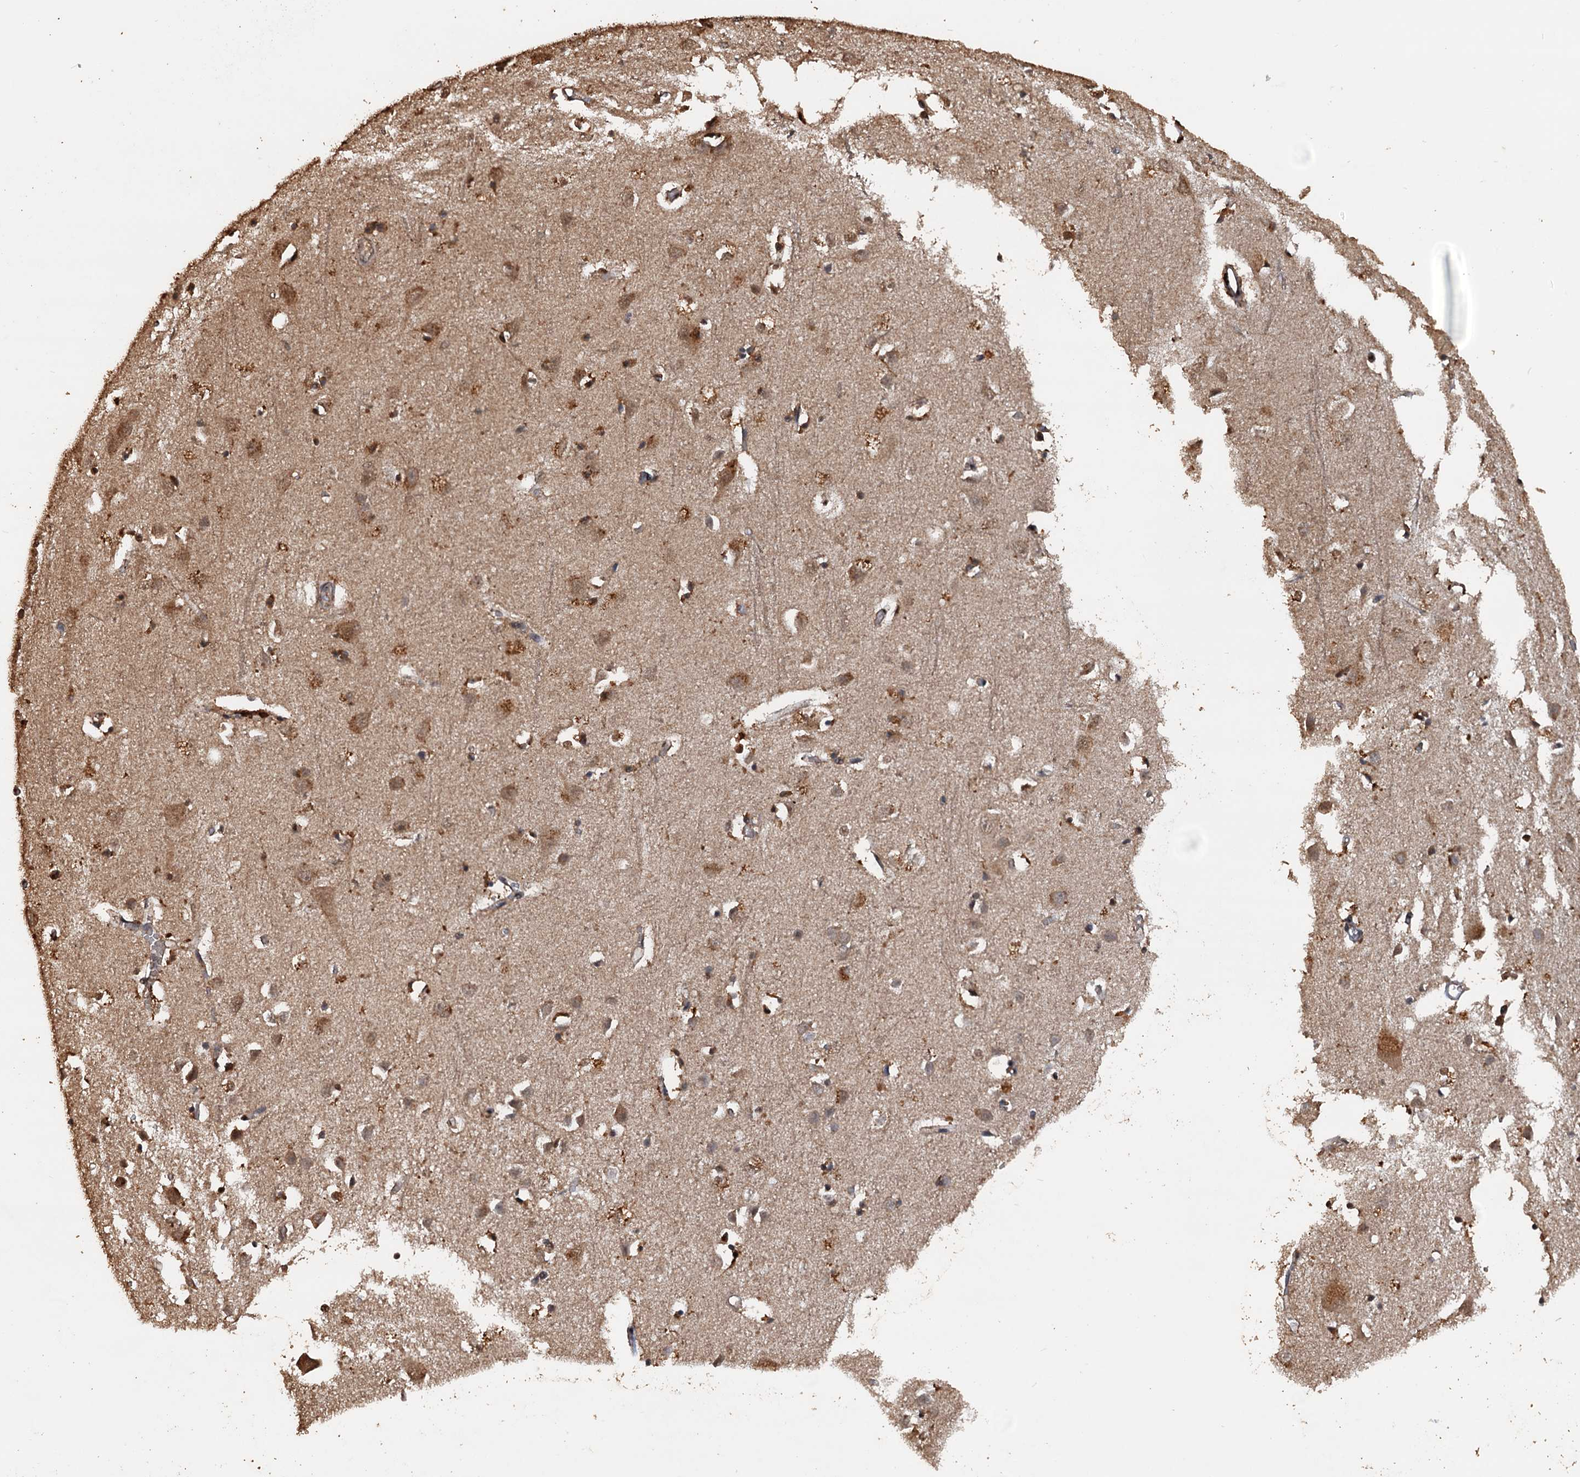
{"staining": {"intensity": "negative", "quantity": "none", "location": "none"}, "tissue": "cerebral cortex", "cell_type": "Endothelial cells", "image_type": "normal", "snomed": [{"axis": "morphology", "description": "Normal tissue, NOS"}, {"axis": "topography", "description": "Cerebral cortex"}], "caption": "This is a photomicrograph of immunohistochemistry (IHC) staining of normal cerebral cortex, which shows no expression in endothelial cells.", "gene": "PSMD9", "patient": {"sex": "female", "age": 64}}